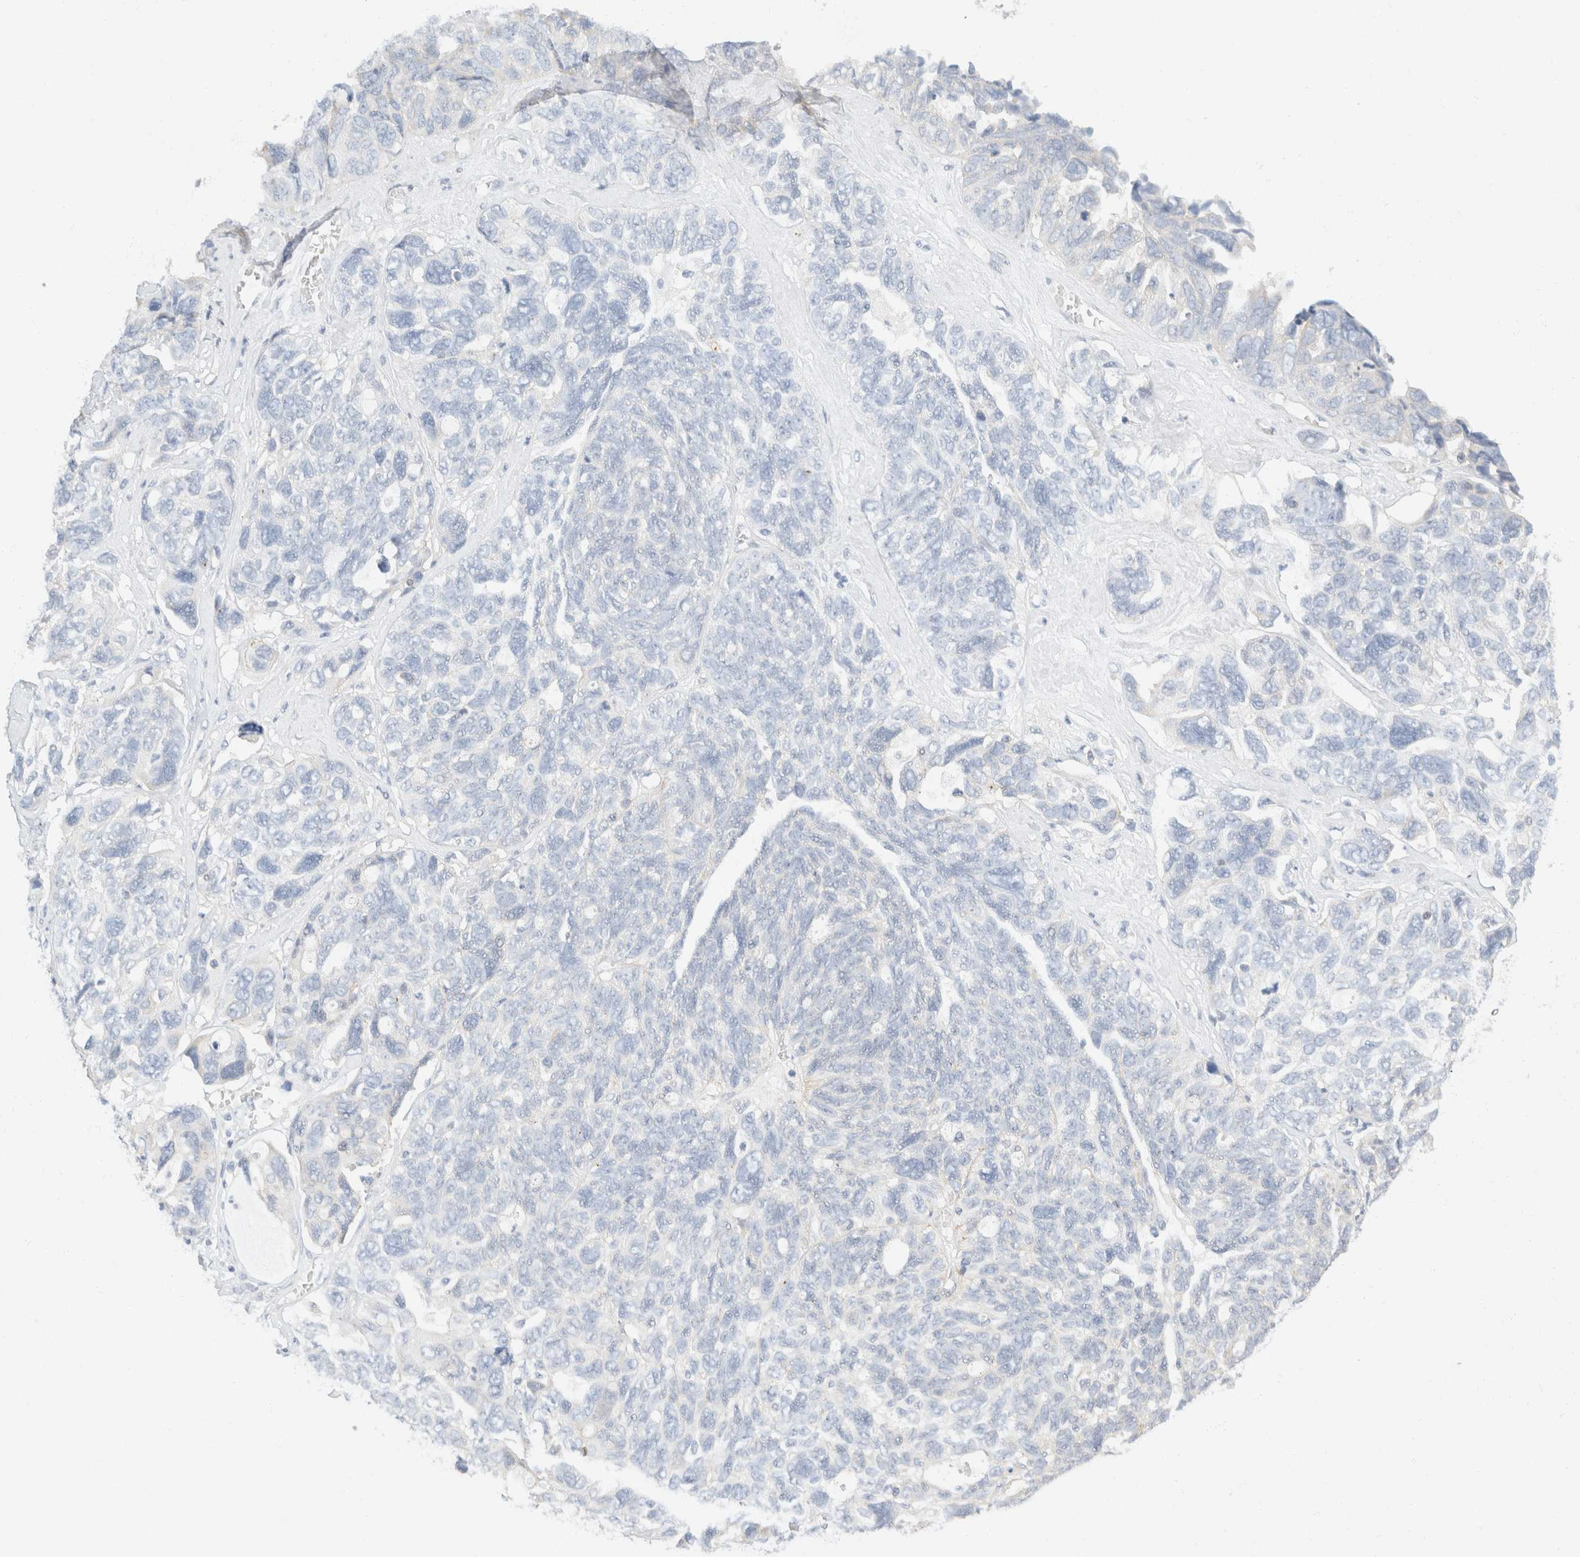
{"staining": {"intensity": "negative", "quantity": "none", "location": "none"}, "tissue": "ovarian cancer", "cell_type": "Tumor cells", "image_type": "cancer", "snomed": [{"axis": "morphology", "description": "Cystadenocarcinoma, serous, NOS"}, {"axis": "topography", "description": "Ovary"}], "caption": "Tumor cells show no significant staining in ovarian cancer (serous cystadenocarcinoma).", "gene": "SH3GLB2", "patient": {"sex": "female", "age": 79}}